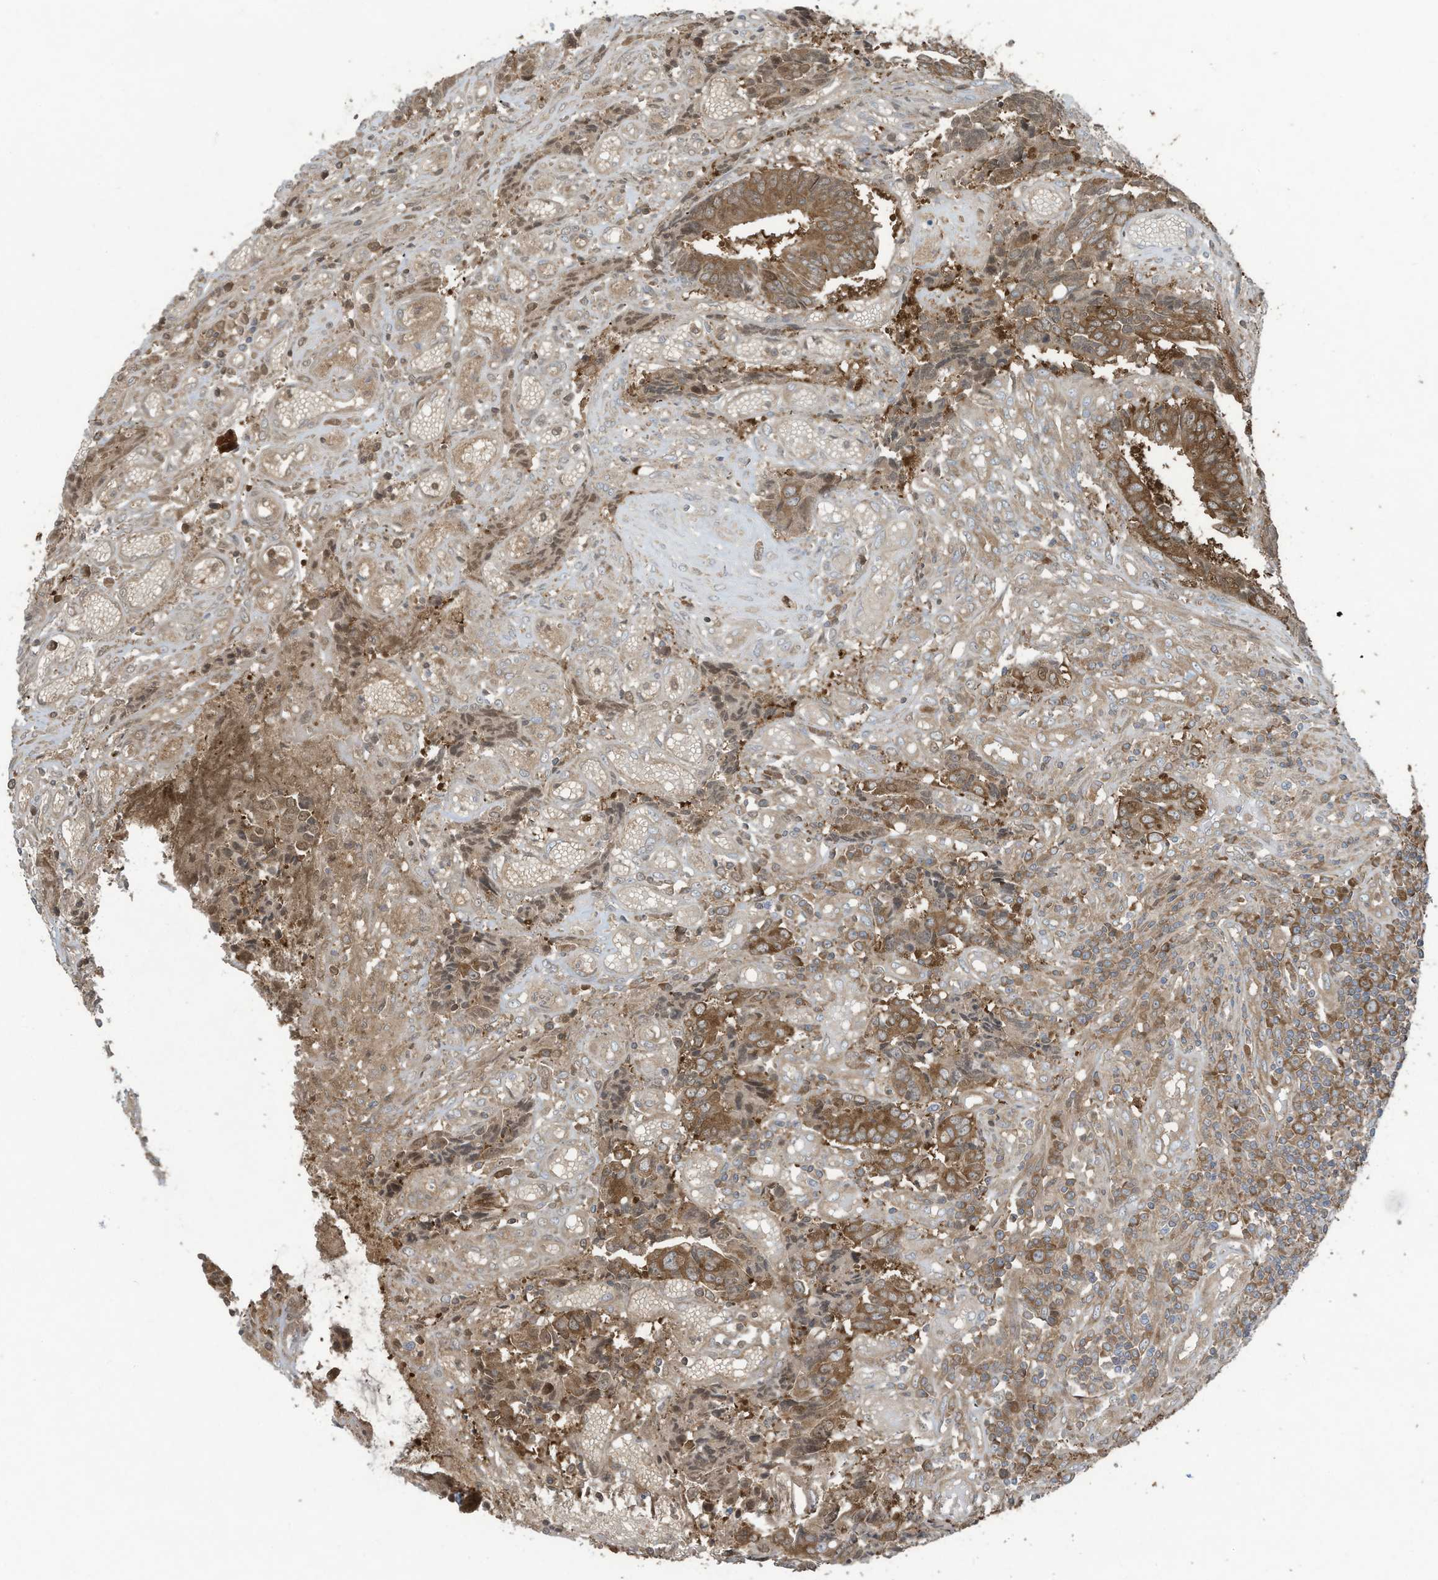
{"staining": {"intensity": "moderate", "quantity": ">75%", "location": "cytoplasmic/membranous"}, "tissue": "colorectal cancer", "cell_type": "Tumor cells", "image_type": "cancer", "snomed": [{"axis": "morphology", "description": "Adenocarcinoma, NOS"}, {"axis": "topography", "description": "Rectum"}], "caption": "Adenocarcinoma (colorectal) was stained to show a protein in brown. There is medium levels of moderate cytoplasmic/membranous positivity in about >75% of tumor cells.", "gene": "OLA1", "patient": {"sex": "male", "age": 84}}